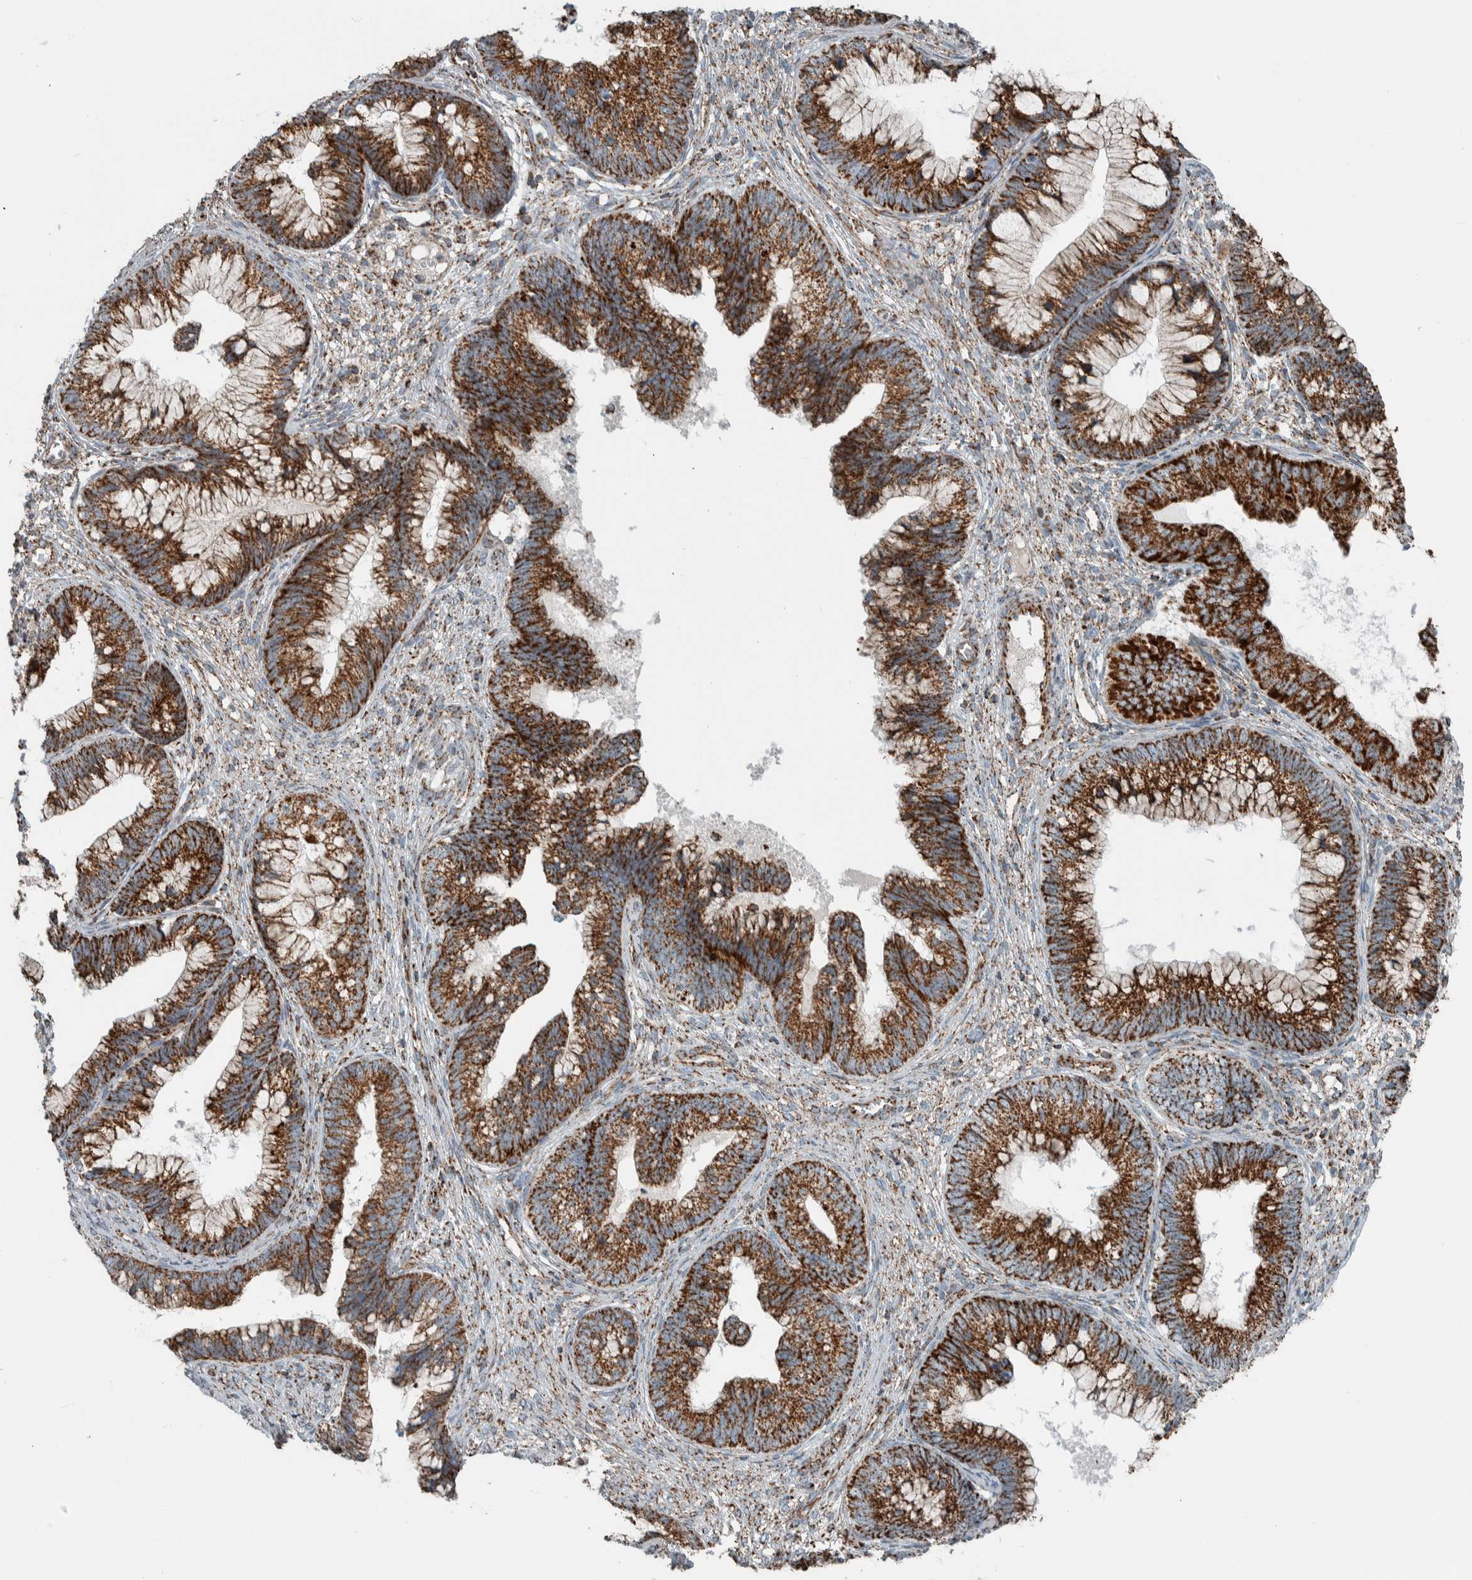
{"staining": {"intensity": "strong", "quantity": ">75%", "location": "cytoplasmic/membranous"}, "tissue": "cervical cancer", "cell_type": "Tumor cells", "image_type": "cancer", "snomed": [{"axis": "morphology", "description": "Adenocarcinoma, NOS"}, {"axis": "topography", "description": "Cervix"}], "caption": "Approximately >75% of tumor cells in human cervical adenocarcinoma demonstrate strong cytoplasmic/membranous protein expression as visualized by brown immunohistochemical staining.", "gene": "CNTROB", "patient": {"sex": "female", "age": 44}}